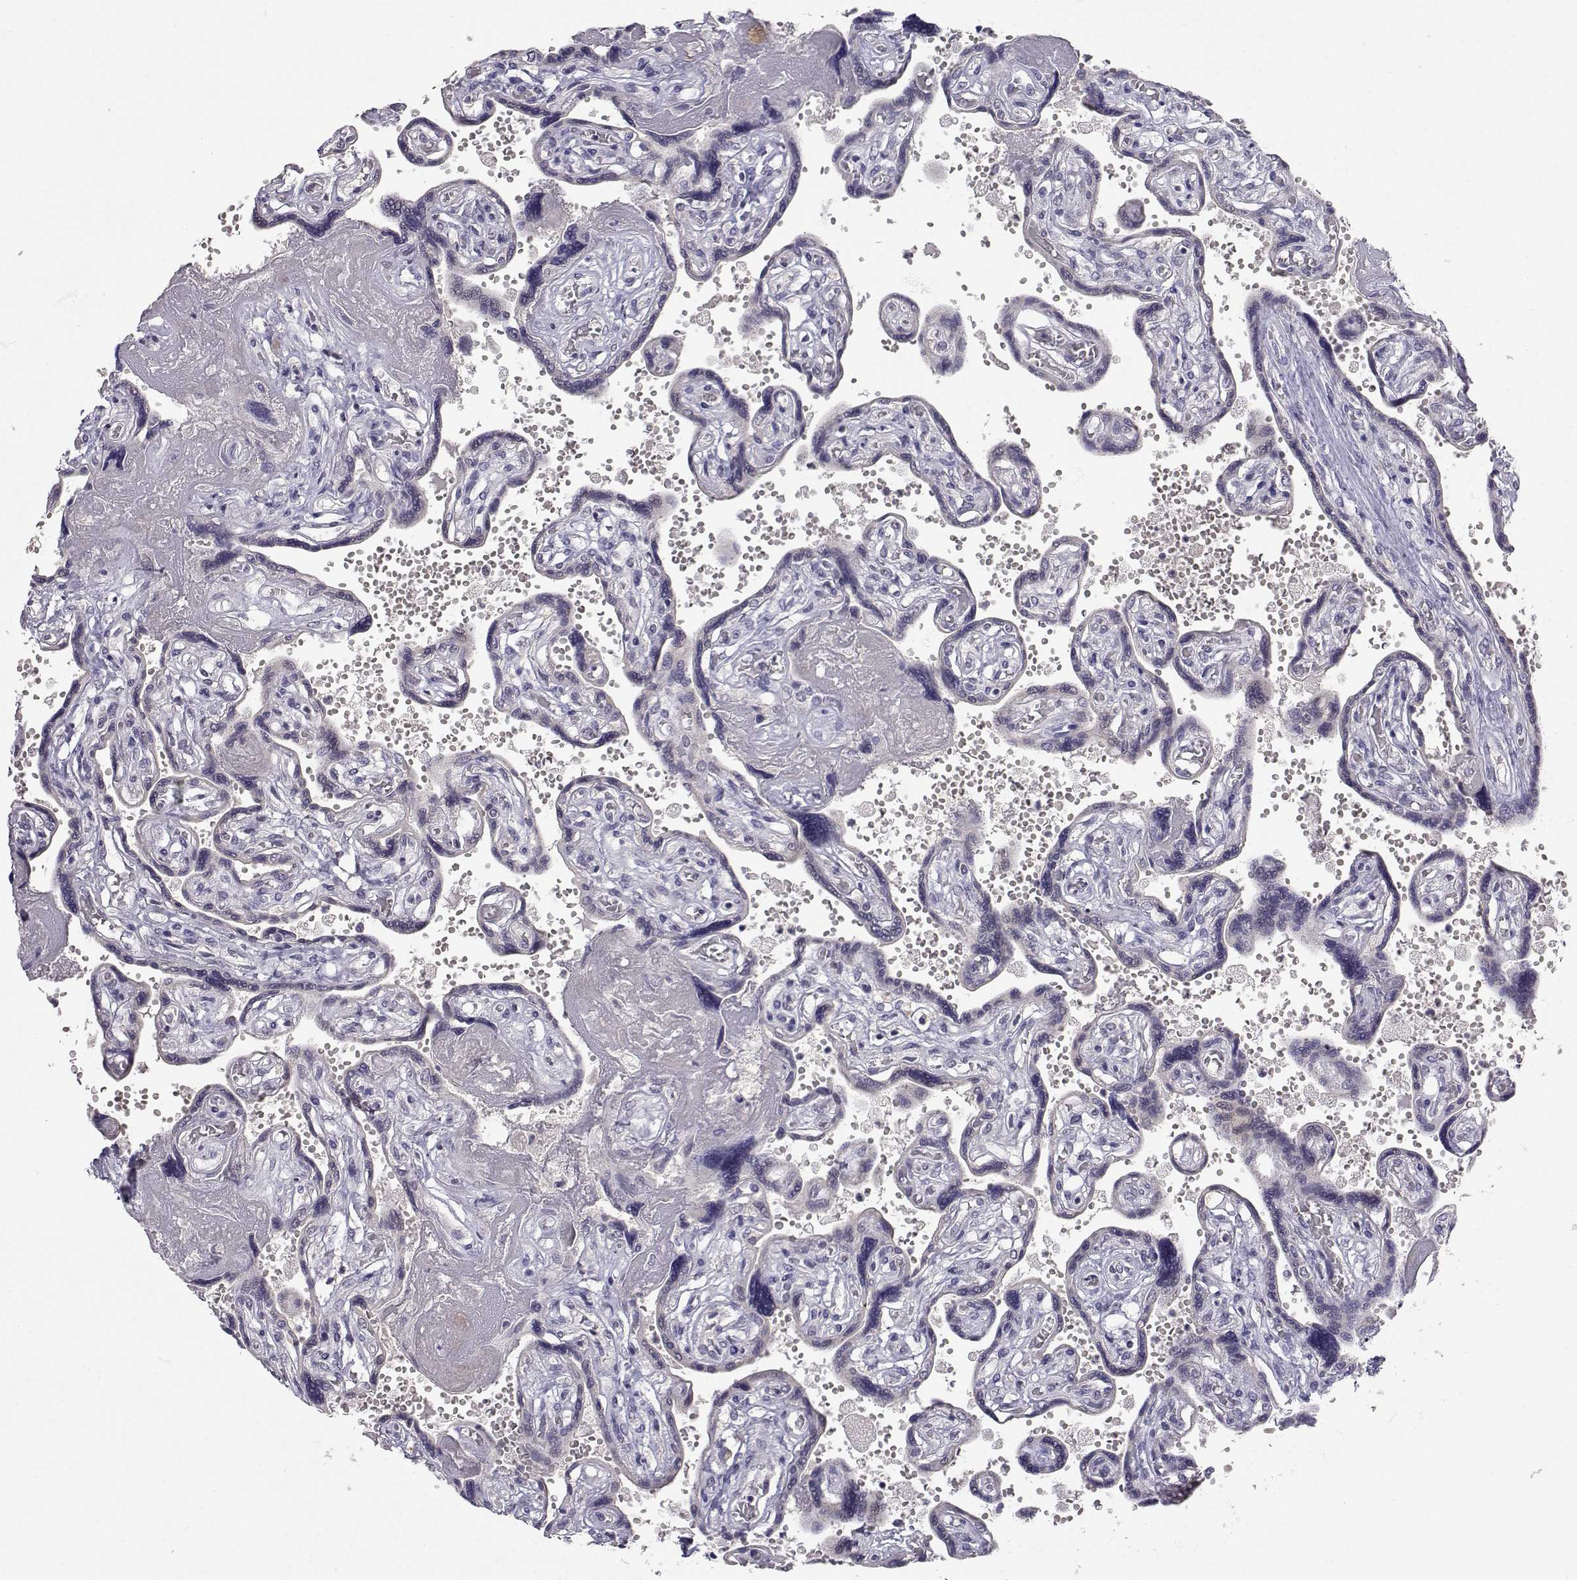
{"staining": {"intensity": "negative", "quantity": "none", "location": "none"}, "tissue": "placenta", "cell_type": "Decidual cells", "image_type": "normal", "snomed": [{"axis": "morphology", "description": "Normal tissue, NOS"}, {"axis": "topography", "description": "Placenta"}], "caption": "Placenta stained for a protein using immunohistochemistry reveals no positivity decidual cells.", "gene": "SLC6A3", "patient": {"sex": "female", "age": 32}}